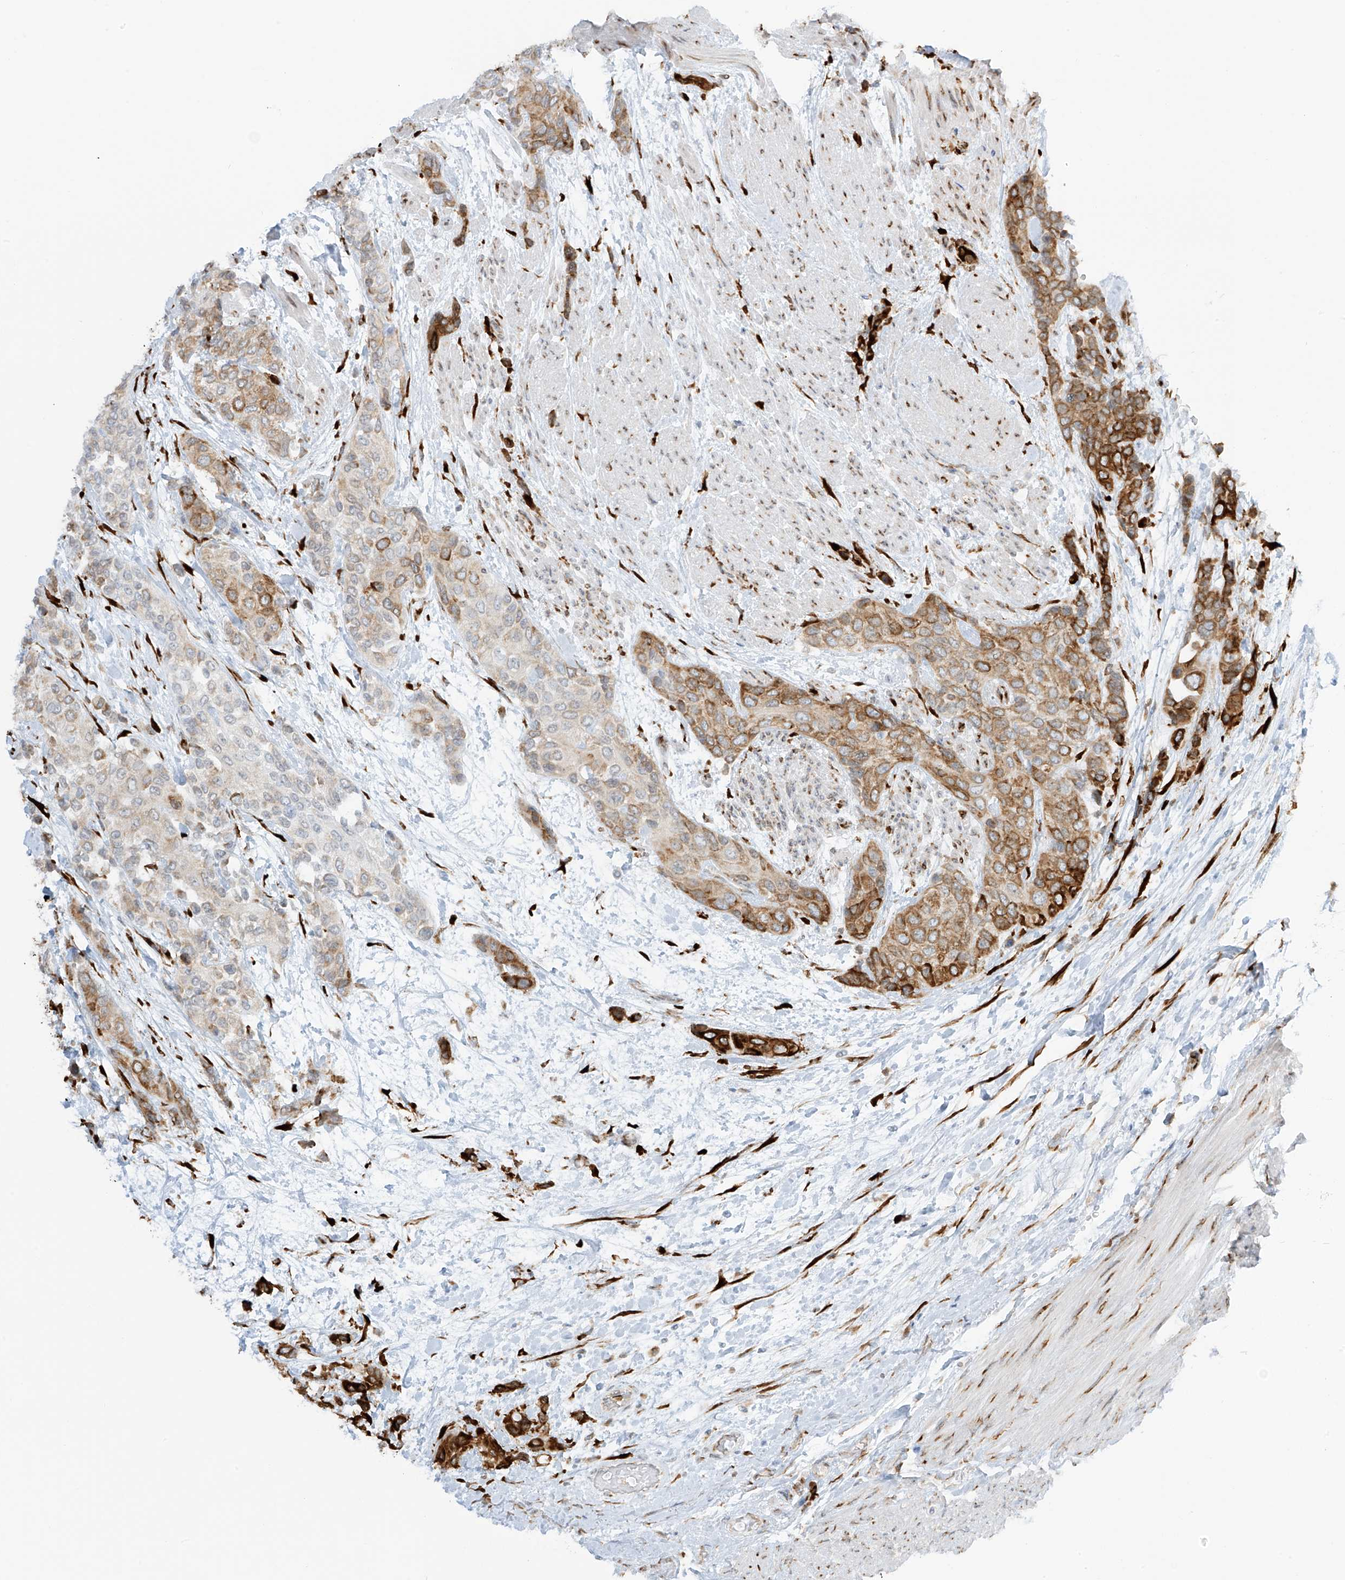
{"staining": {"intensity": "strong", "quantity": "25%-75%", "location": "cytoplasmic/membranous"}, "tissue": "urothelial cancer", "cell_type": "Tumor cells", "image_type": "cancer", "snomed": [{"axis": "morphology", "description": "Normal tissue, NOS"}, {"axis": "morphology", "description": "Urothelial carcinoma, High grade"}, {"axis": "topography", "description": "Vascular tissue"}, {"axis": "topography", "description": "Urinary bladder"}], "caption": "Strong cytoplasmic/membranous expression for a protein is present in approximately 25%-75% of tumor cells of urothelial cancer using immunohistochemistry.", "gene": "LRRC59", "patient": {"sex": "female", "age": 56}}